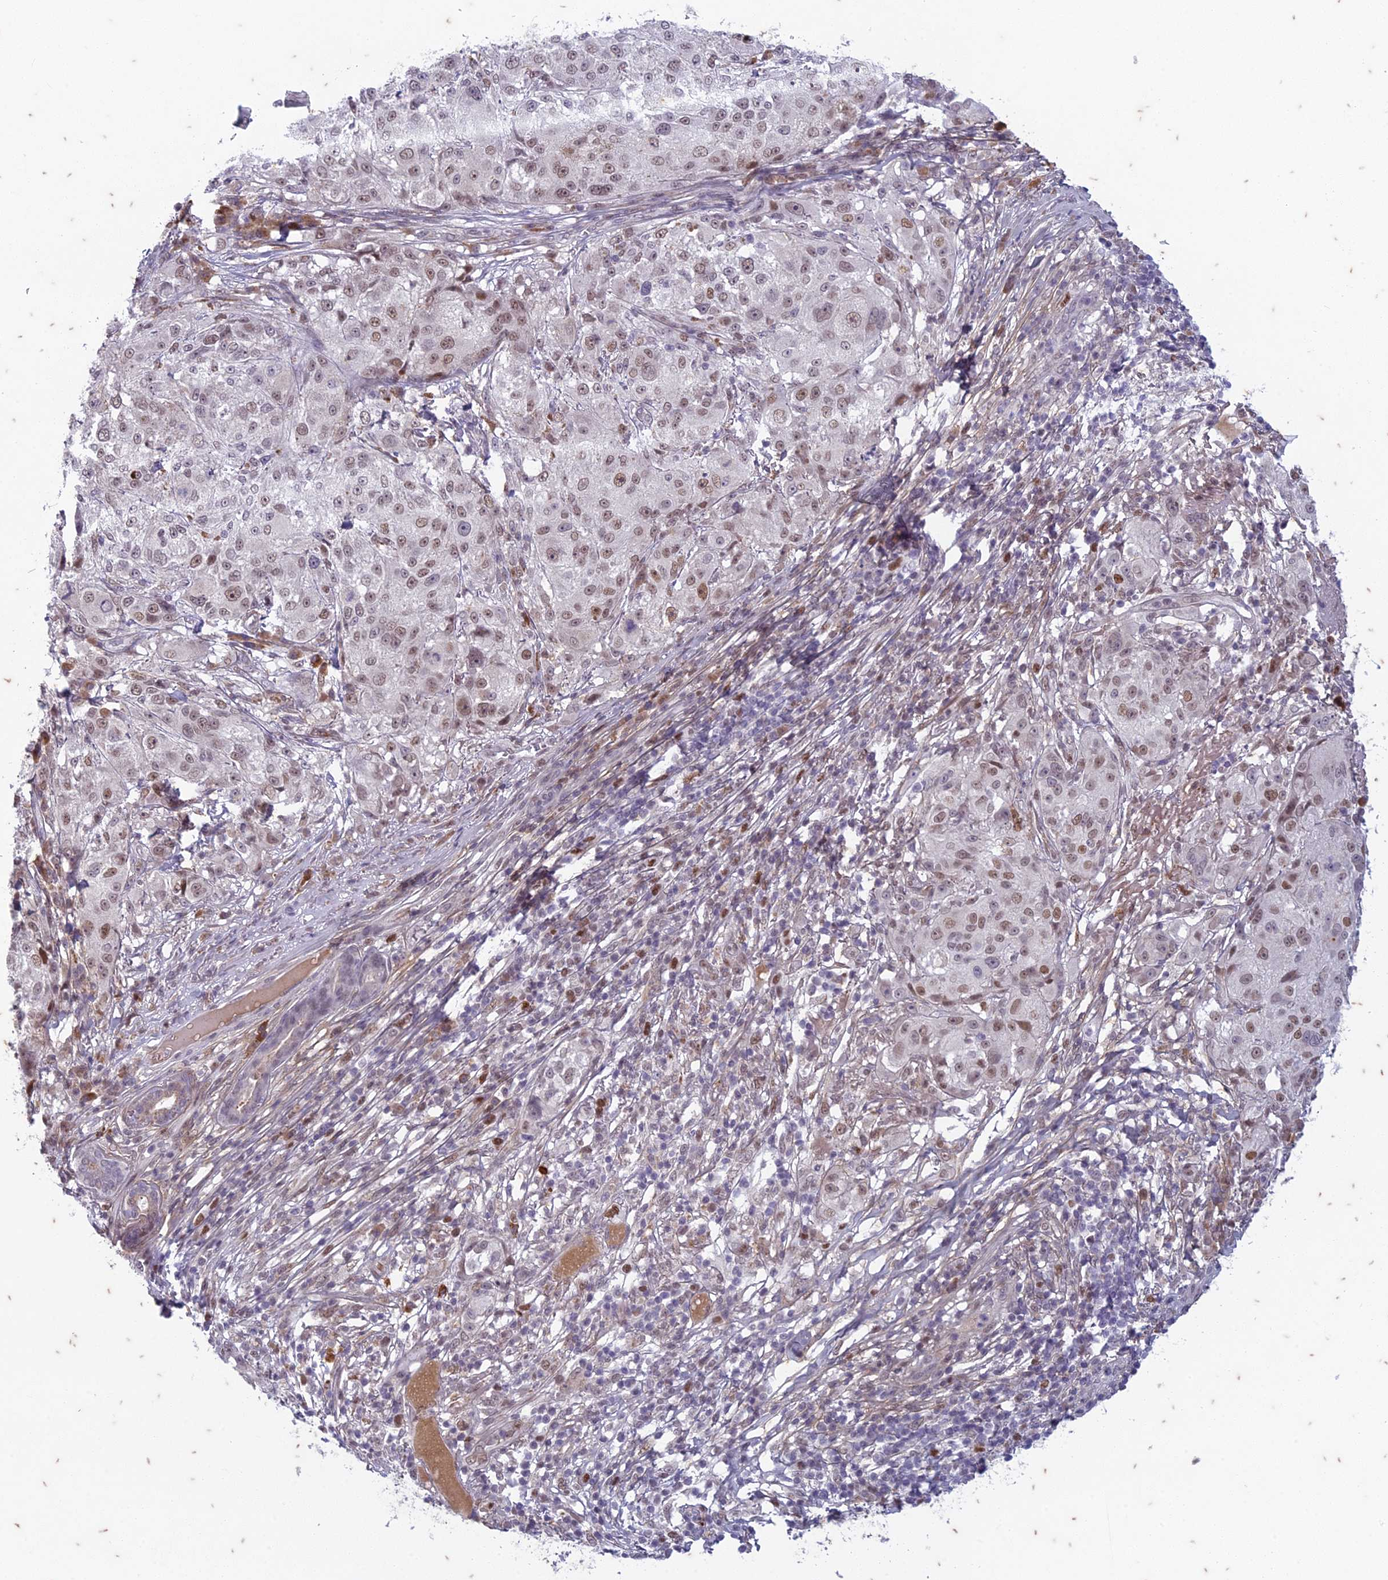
{"staining": {"intensity": "weak", "quantity": ">75%", "location": "nuclear"}, "tissue": "melanoma", "cell_type": "Tumor cells", "image_type": "cancer", "snomed": [{"axis": "morphology", "description": "Necrosis, NOS"}, {"axis": "morphology", "description": "Malignant melanoma, NOS"}, {"axis": "topography", "description": "Skin"}], "caption": "IHC staining of malignant melanoma, which exhibits low levels of weak nuclear expression in about >75% of tumor cells indicating weak nuclear protein staining. The staining was performed using DAB (brown) for protein detection and nuclei were counterstained in hematoxylin (blue).", "gene": "PABPN1L", "patient": {"sex": "female", "age": 87}}